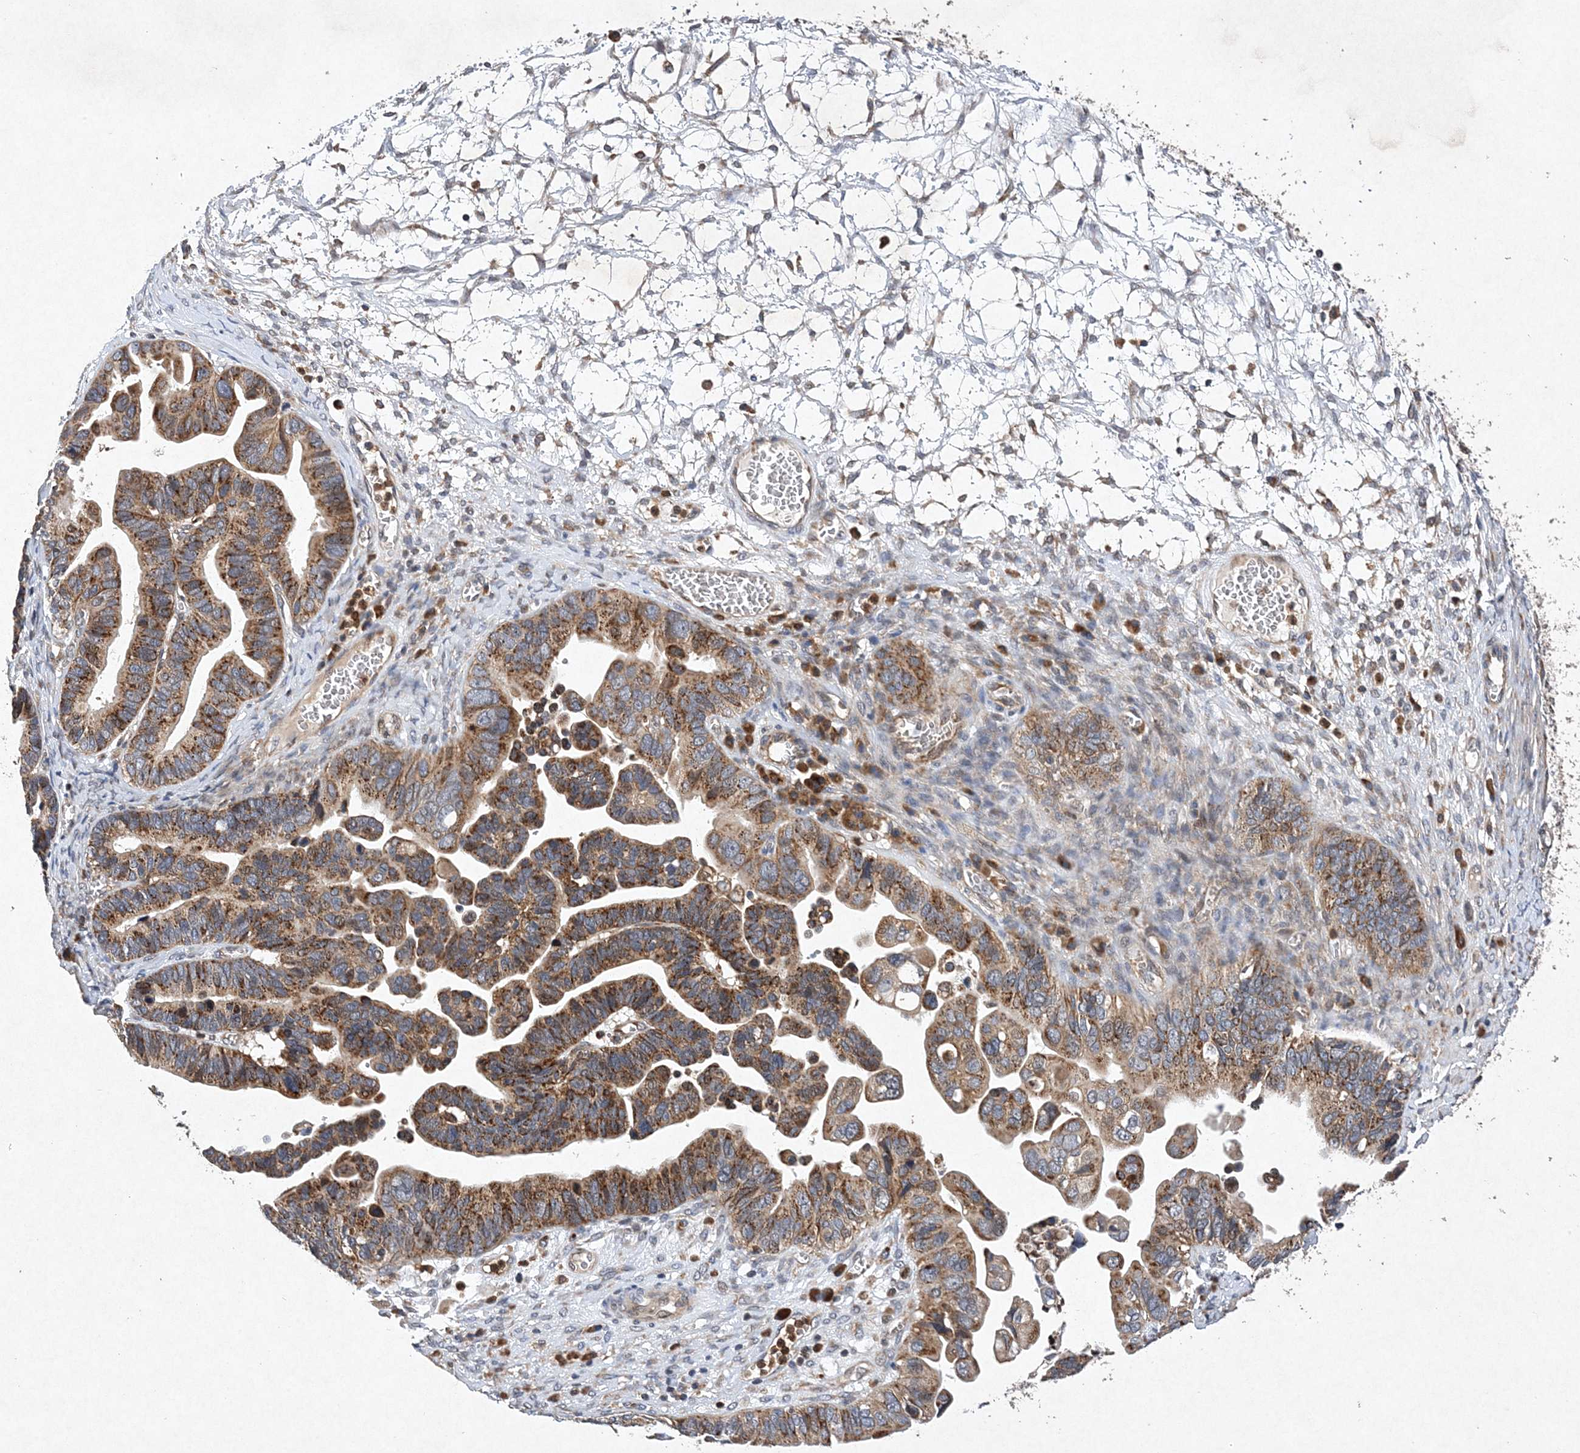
{"staining": {"intensity": "strong", "quantity": ">75%", "location": "cytoplasmic/membranous"}, "tissue": "ovarian cancer", "cell_type": "Tumor cells", "image_type": "cancer", "snomed": [{"axis": "morphology", "description": "Cystadenocarcinoma, serous, NOS"}, {"axis": "topography", "description": "Ovary"}], "caption": "Tumor cells reveal strong cytoplasmic/membranous positivity in approximately >75% of cells in serous cystadenocarcinoma (ovarian). The protein of interest is stained brown, and the nuclei are stained in blue (DAB IHC with brightfield microscopy, high magnification).", "gene": "PROSER1", "patient": {"sex": "female", "age": 56}}